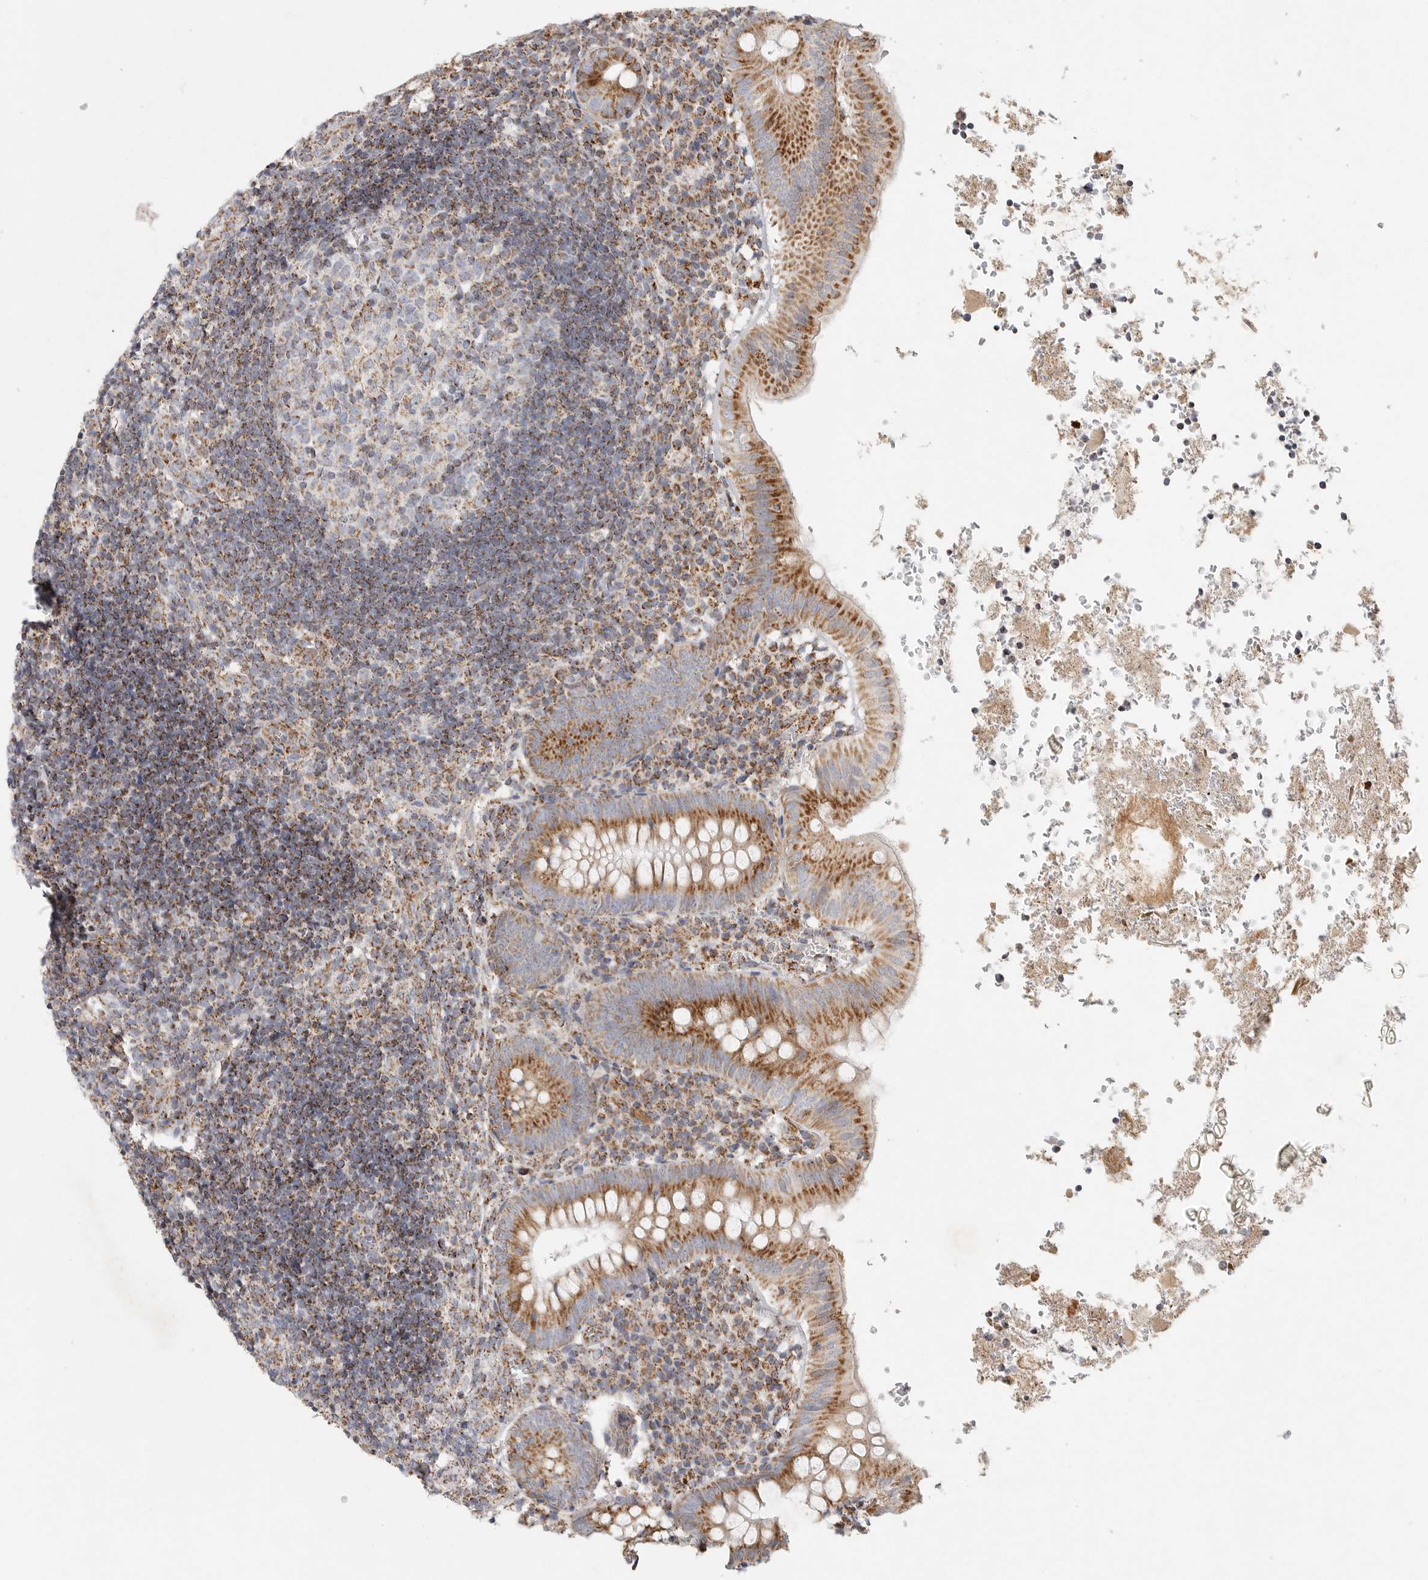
{"staining": {"intensity": "moderate", "quantity": ">75%", "location": "cytoplasmic/membranous"}, "tissue": "appendix", "cell_type": "Glandular cells", "image_type": "normal", "snomed": [{"axis": "morphology", "description": "Normal tissue, NOS"}, {"axis": "topography", "description": "Appendix"}], "caption": "Brown immunohistochemical staining in unremarkable human appendix exhibits moderate cytoplasmic/membranous staining in approximately >75% of glandular cells. The staining was performed using DAB (3,3'-diaminobenzidine) to visualize the protein expression in brown, while the nuclei were stained in blue with hematoxylin (Magnification: 20x).", "gene": "SLC25A26", "patient": {"sex": "male", "age": 8}}